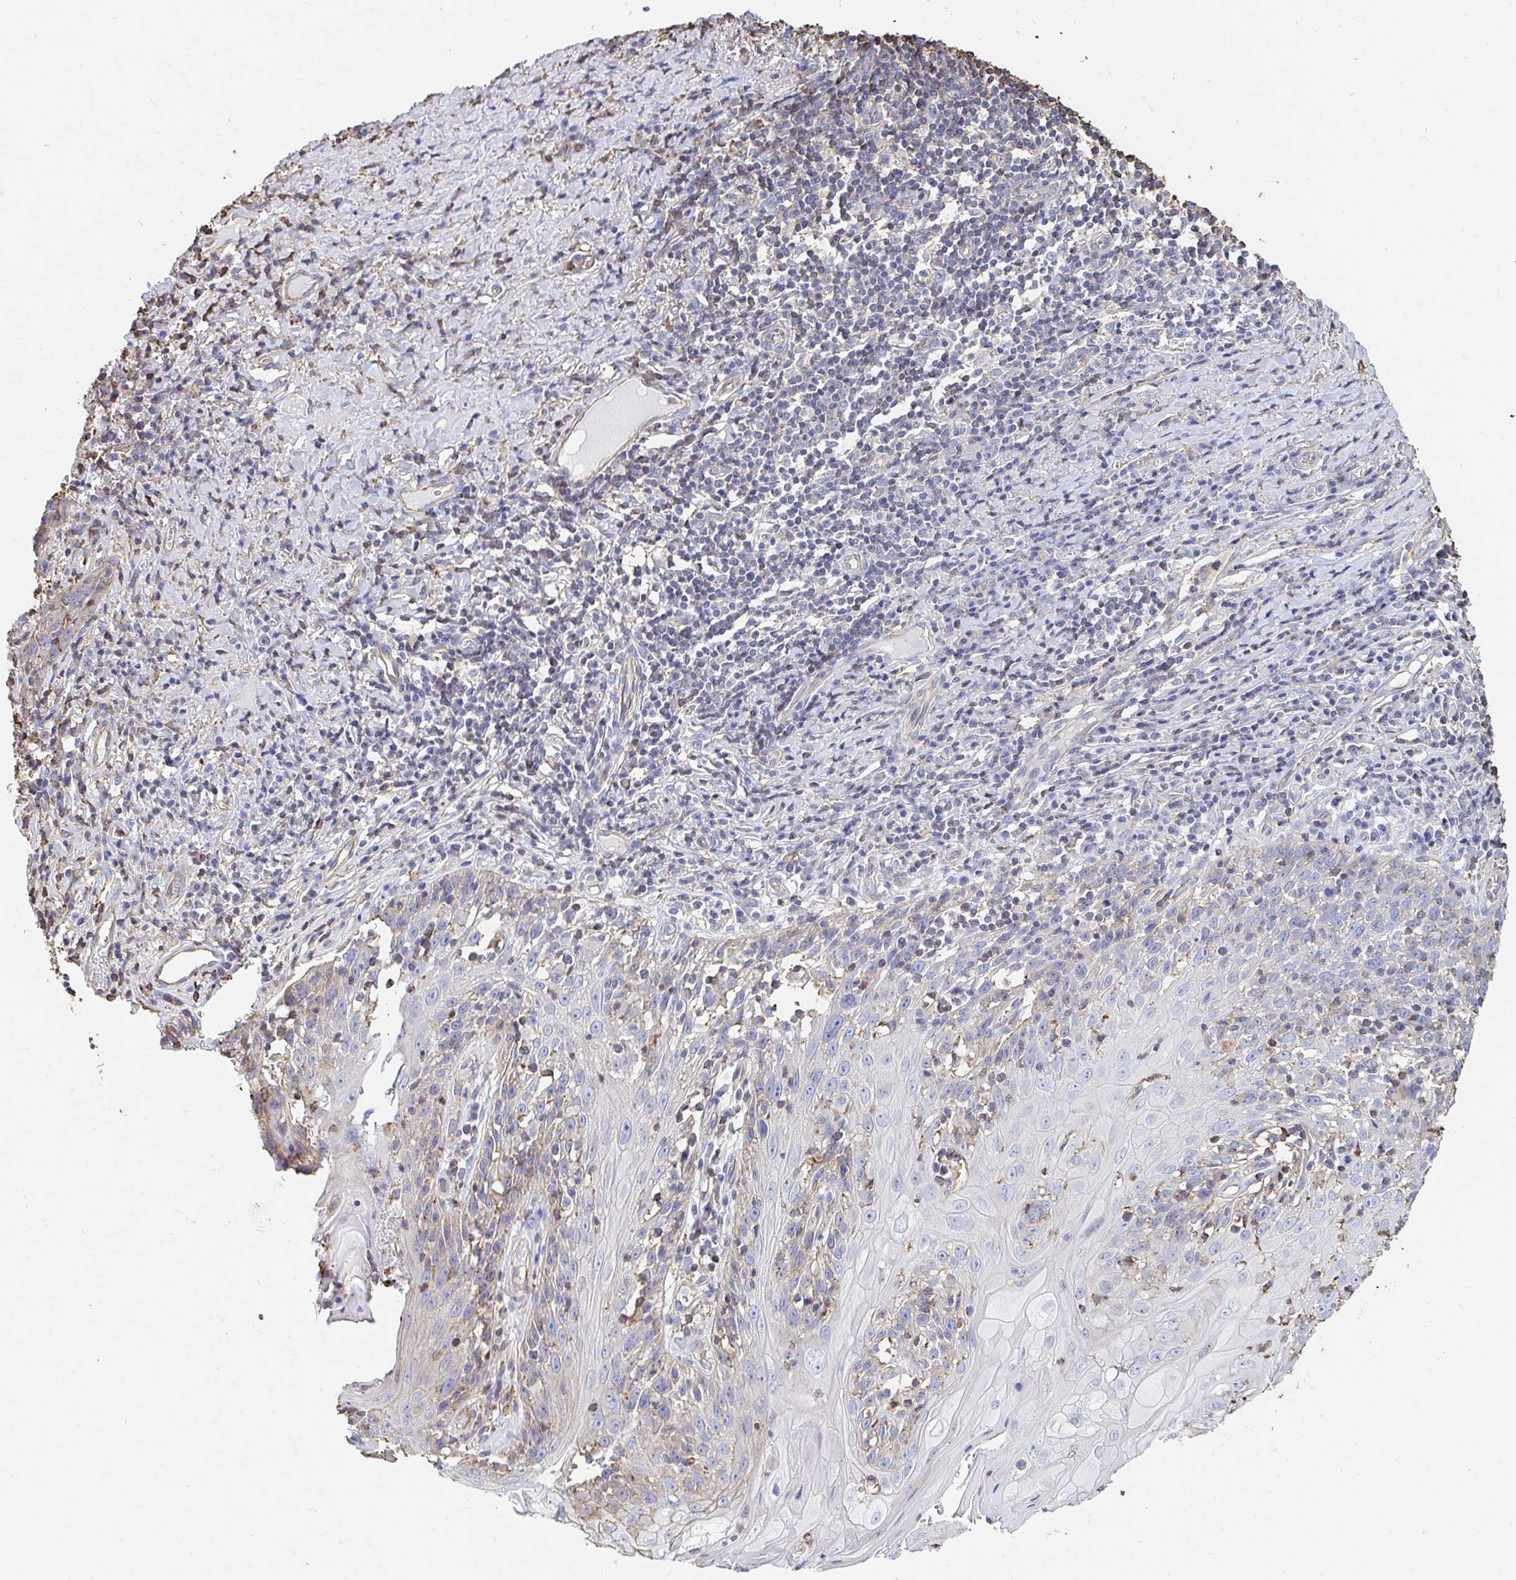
{"staining": {"intensity": "weak", "quantity": "<25%", "location": "cytoplasmic/membranous"}, "tissue": "skin cancer", "cell_type": "Tumor cells", "image_type": "cancer", "snomed": [{"axis": "morphology", "description": "Squamous cell carcinoma, NOS"}, {"axis": "topography", "description": "Skin"}, {"axis": "topography", "description": "Vulva"}], "caption": "Human squamous cell carcinoma (skin) stained for a protein using immunohistochemistry (IHC) reveals no staining in tumor cells.", "gene": "PTPN14", "patient": {"sex": "female", "age": 76}}